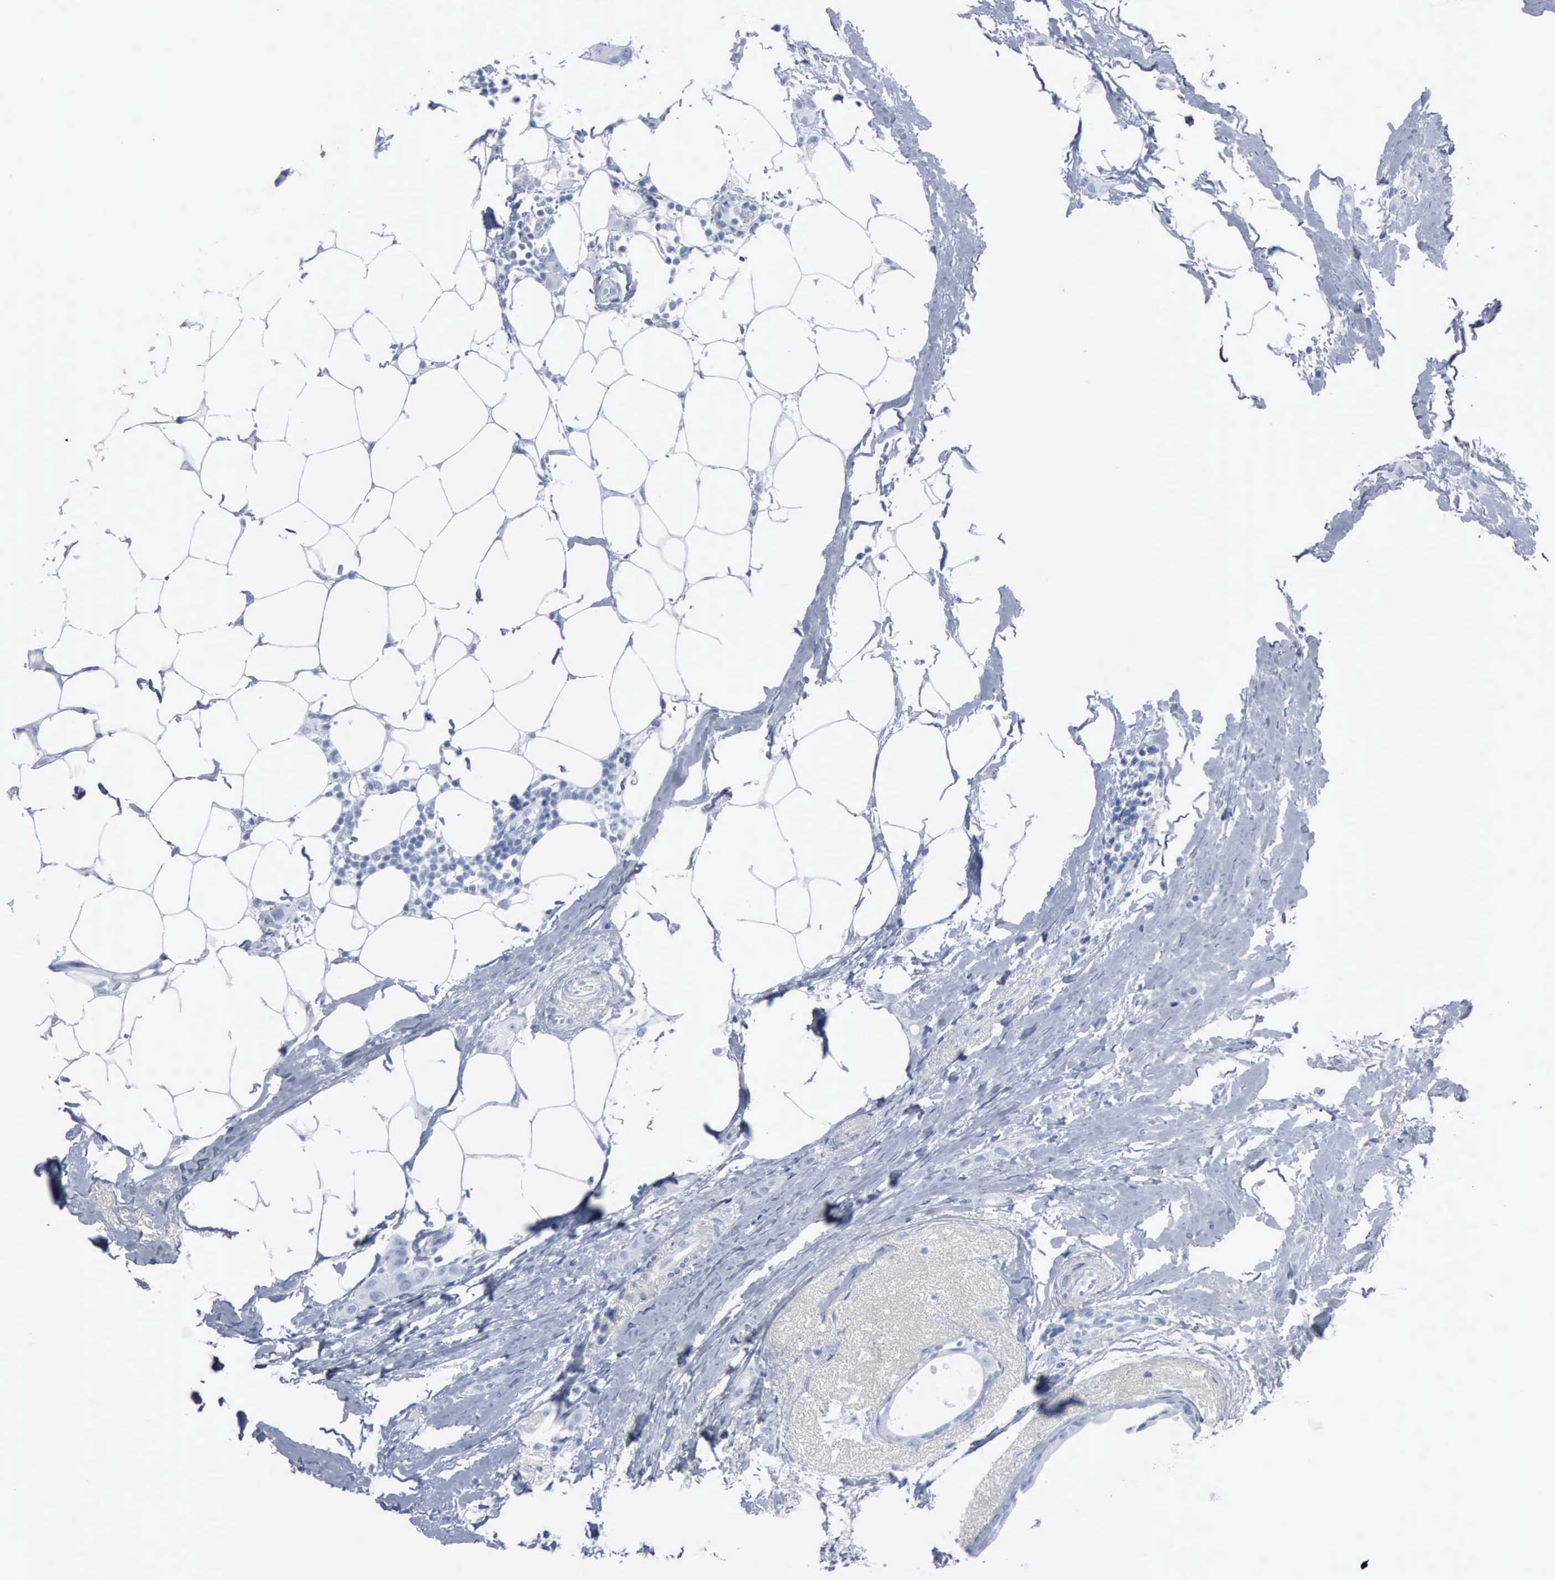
{"staining": {"intensity": "negative", "quantity": "none", "location": "none"}, "tissue": "breast cancer", "cell_type": "Tumor cells", "image_type": "cancer", "snomed": [{"axis": "morphology", "description": "Lobular carcinoma"}, {"axis": "topography", "description": "Breast"}], "caption": "The immunohistochemistry image has no significant staining in tumor cells of lobular carcinoma (breast) tissue. (Brightfield microscopy of DAB (3,3'-diaminobenzidine) IHC at high magnification).", "gene": "DMD", "patient": {"sex": "female", "age": 55}}